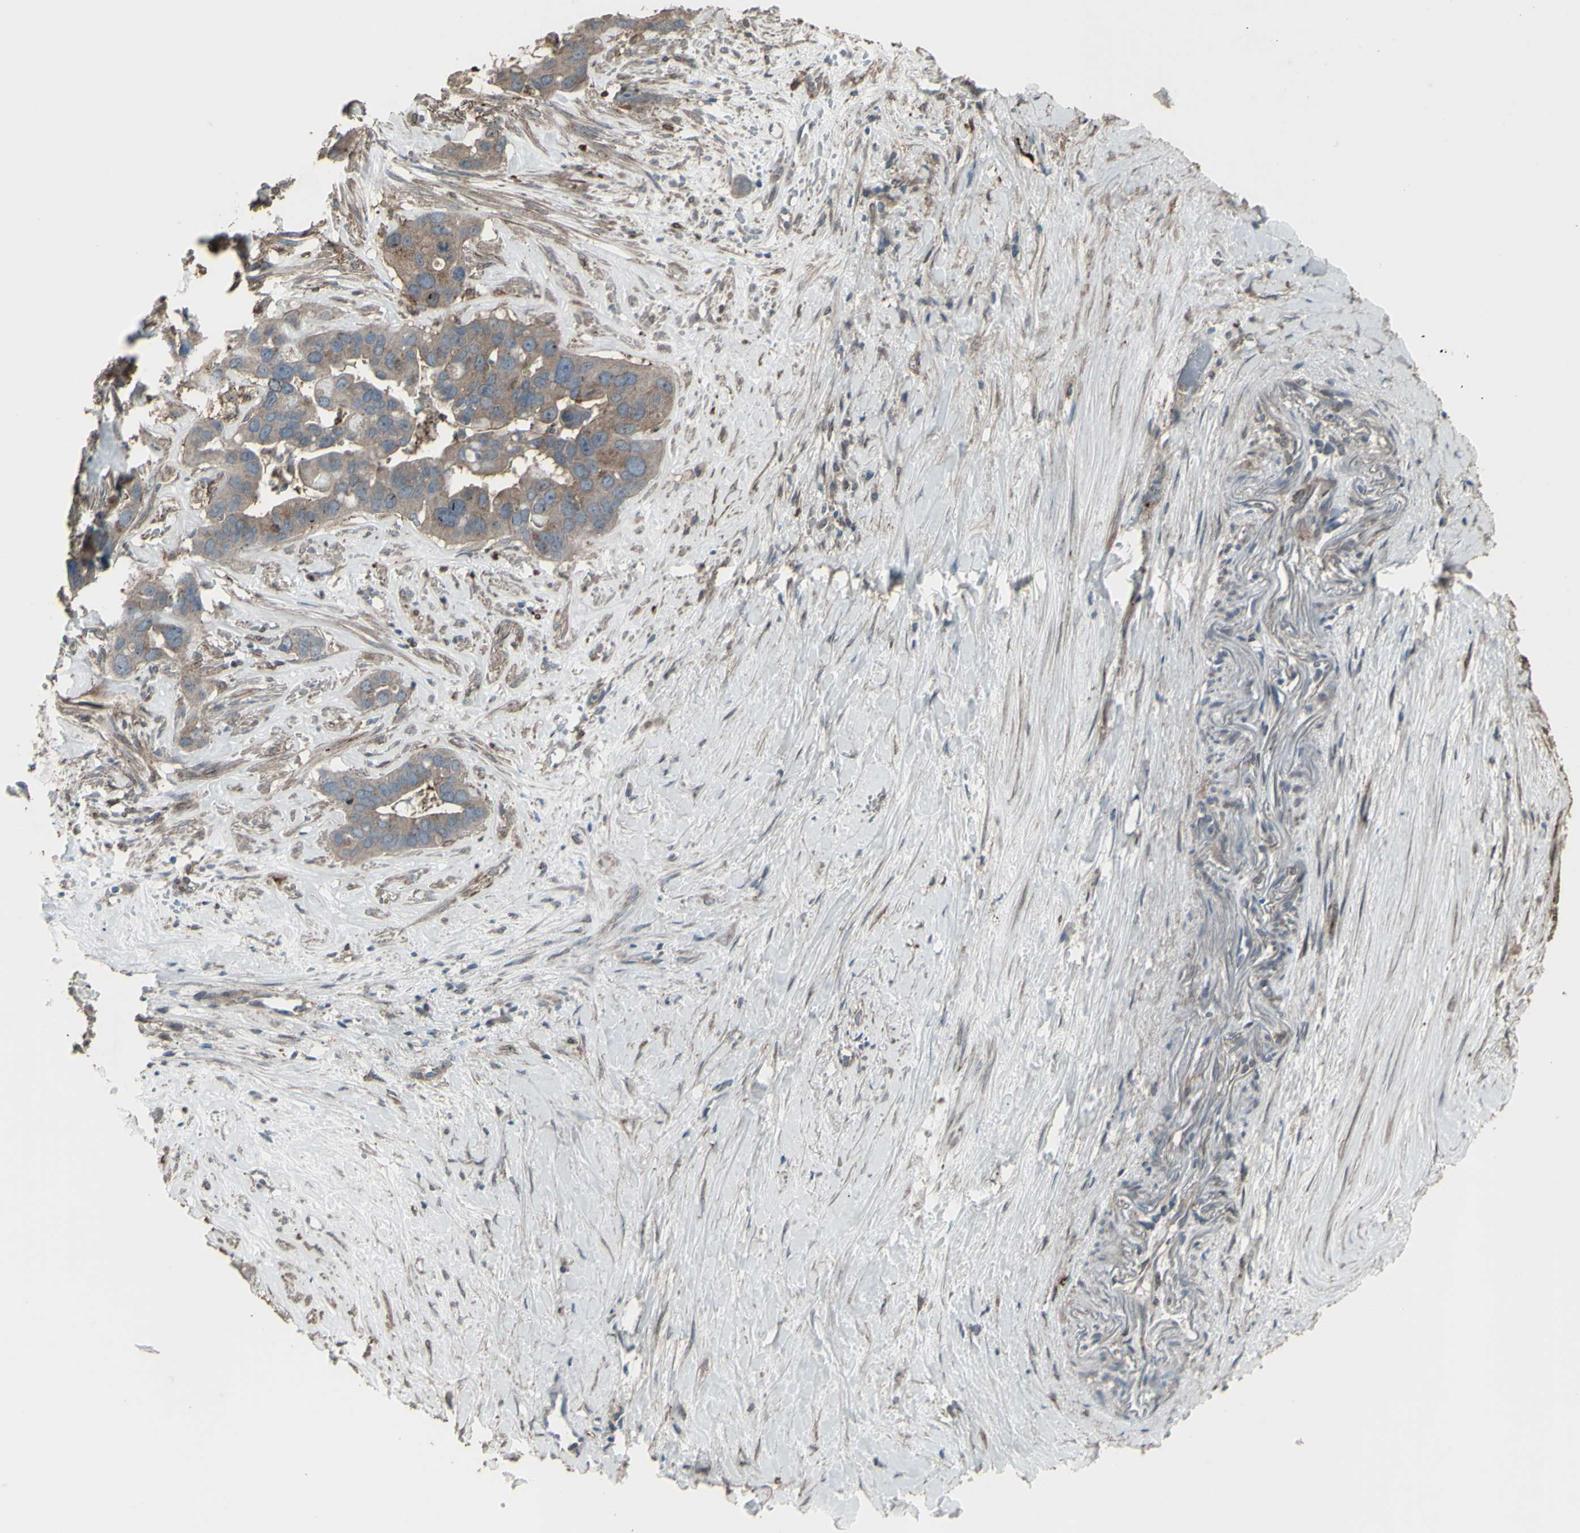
{"staining": {"intensity": "weak", "quantity": ">75%", "location": "cytoplasmic/membranous"}, "tissue": "liver cancer", "cell_type": "Tumor cells", "image_type": "cancer", "snomed": [{"axis": "morphology", "description": "Cholangiocarcinoma"}, {"axis": "topography", "description": "Liver"}], "caption": "Immunohistochemical staining of cholangiocarcinoma (liver) shows low levels of weak cytoplasmic/membranous protein positivity in approximately >75% of tumor cells.", "gene": "SMO", "patient": {"sex": "female", "age": 65}}